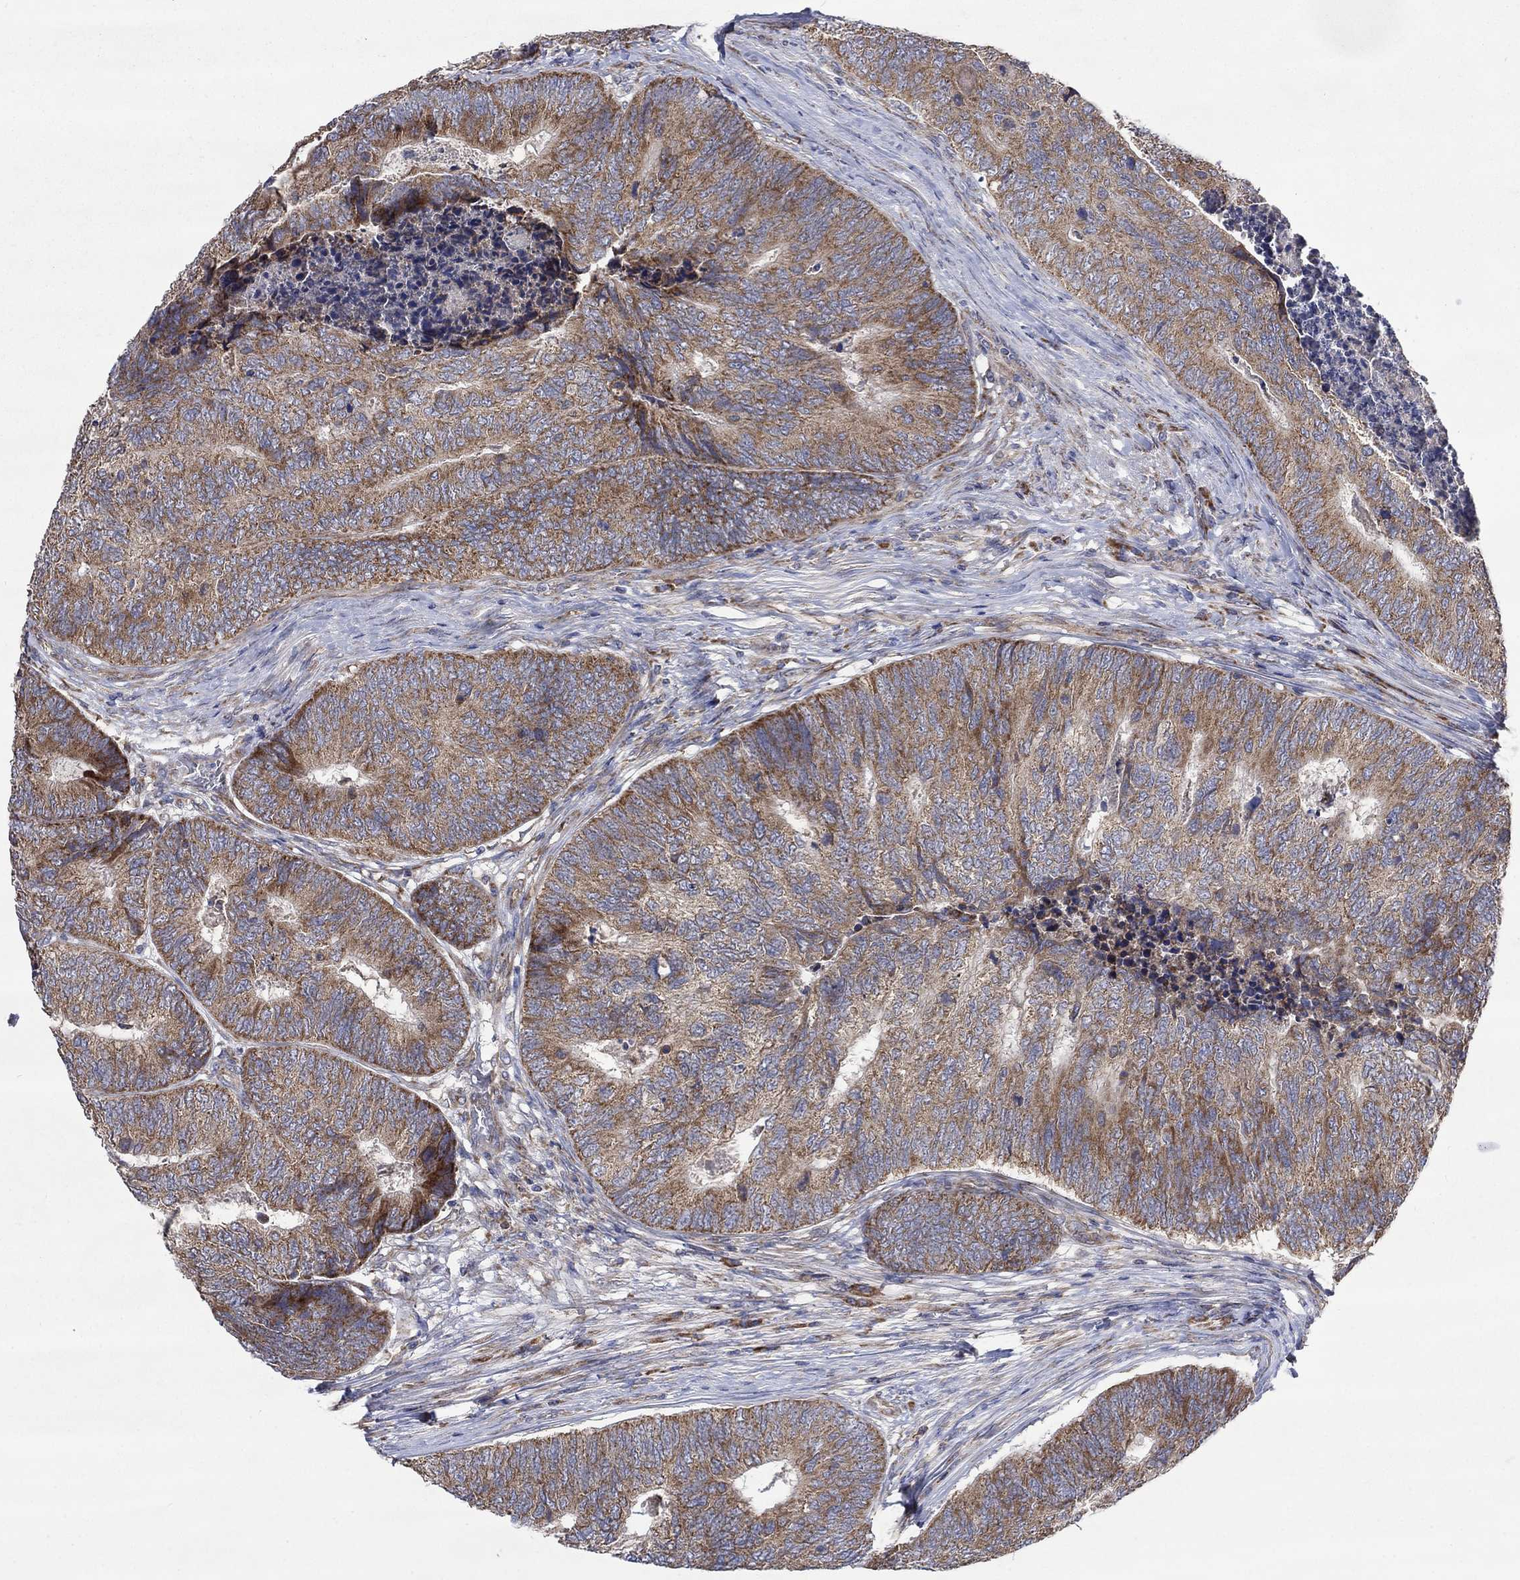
{"staining": {"intensity": "weak", "quantity": ">75%", "location": "cytoplasmic/membranous"}, "tissue": "colorectal cancer", "cell_type": "Tumor cells", "image_type": "cancer", "snomed": [{"axis": "morphology", "description": "Adenocarcinoma, NOS"}, {"axis": "topography", "description": "Colon"}], "caption": "This histopathology image demonstrates IHC staining of human adenocarcinoma (colorectal), with low weak cytoplasmic/membranous expression in approximately >75% of tumor cells.", "gene": "RPLP0", "patient": {"sex": "female", "age": 67}}